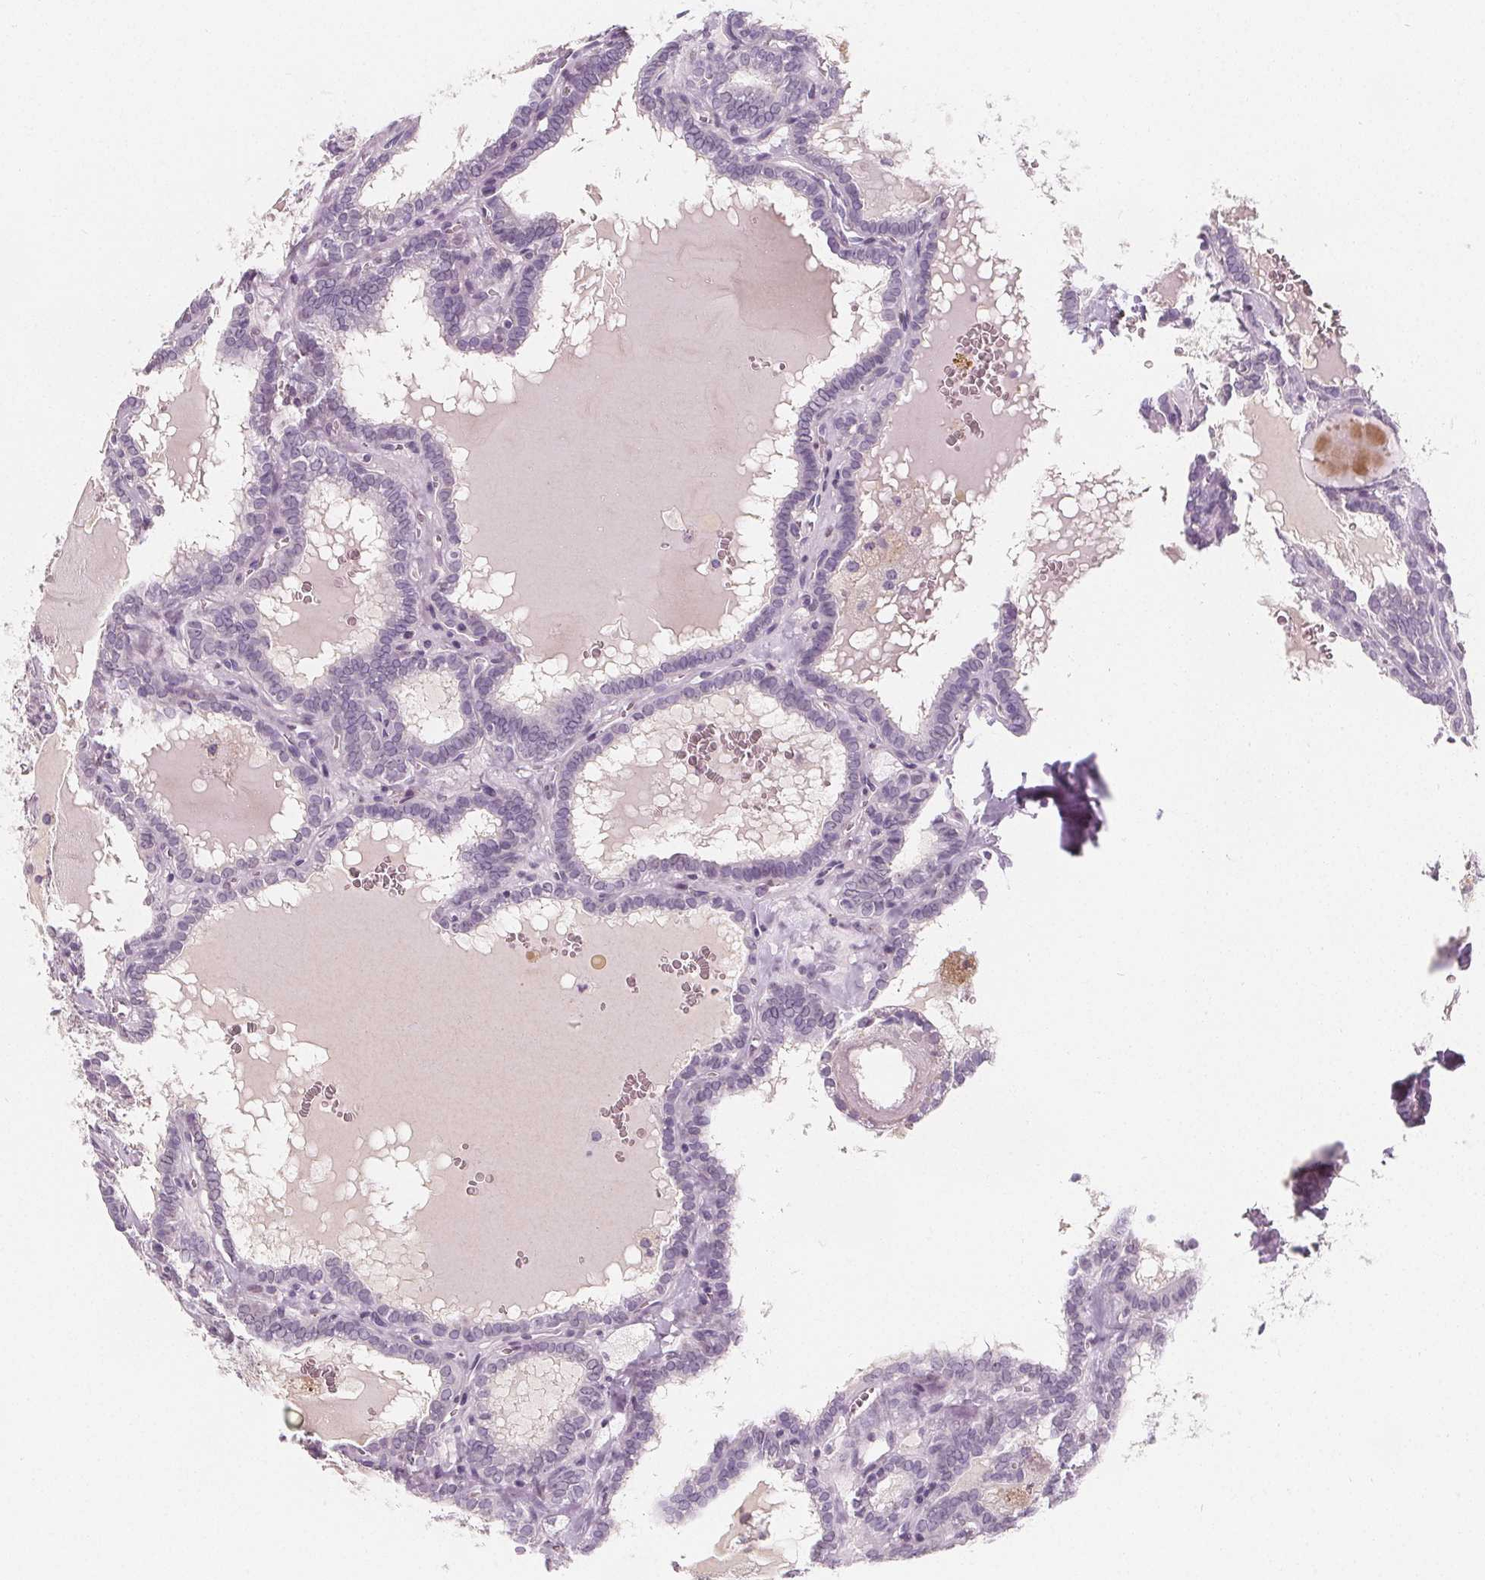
{"staining": {"intensity": "negative", "quantity": "none", "location": "none"}, "tissue": "thyroid cancer", "cell_type": "Tumor cells", "image_type": "cancer", "snomed": [{"axis": "morphology", "description": "Papillary adenocarcinoma, NOS"}, {"axis": "topography", "description": "Thyroid gland"}], "caption": "Immunohistochemistry (IHC) of human thyroid cancer exhibits no positivity in tumor cells.", "gene": "DBX2", "patient": {"sex": "female", "age": 39}}